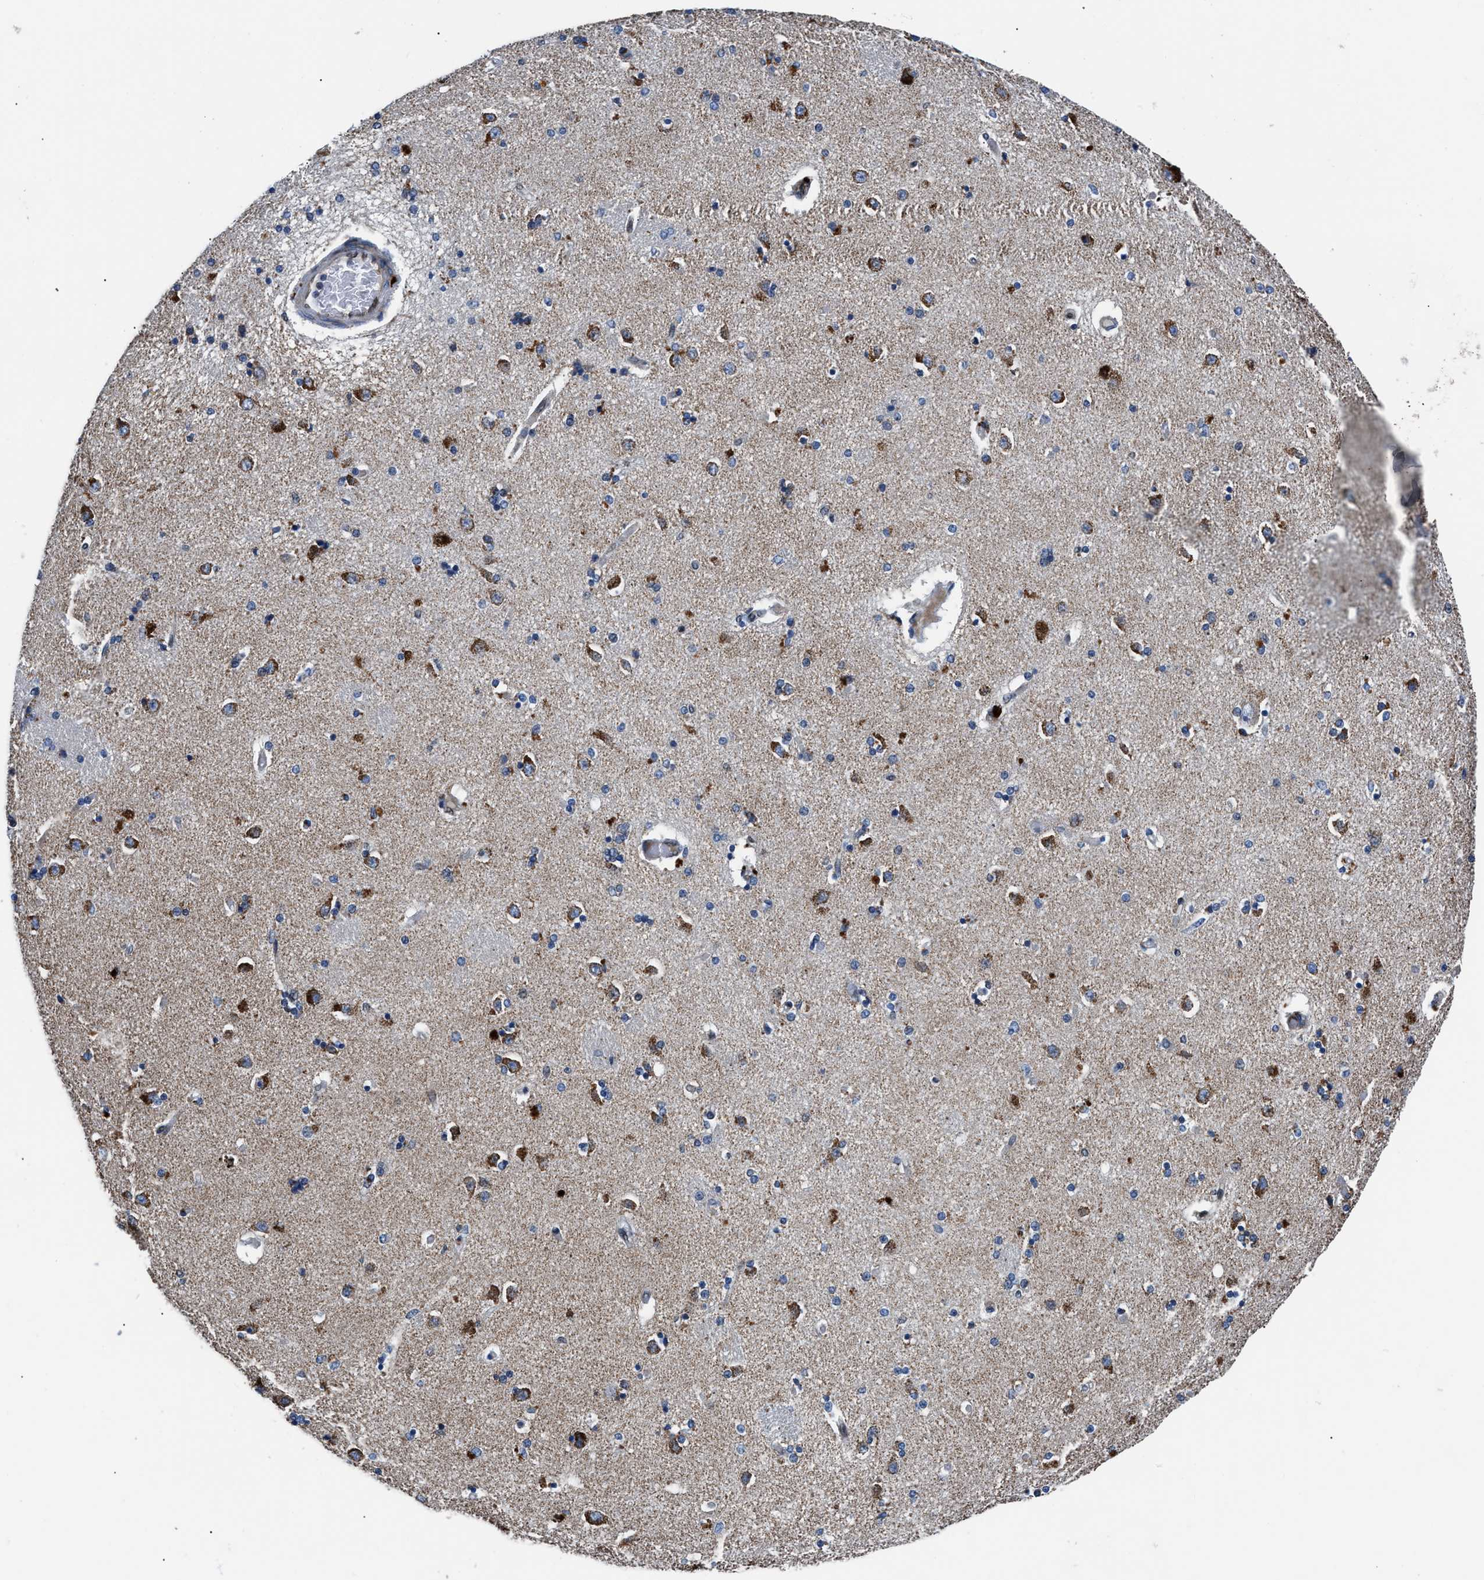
{"staining": {"intensity": "negative", "quantity": "none", "location": "none"}, "tissue": "caudate", "cell_type": "Glial cells", "image_type": "normal", "snomed": [{"axis": "morphology", "description": "Normal tissue, NOS"}, {"axis": "topography", "description": "Lateral ventricle wall"}], "caption": "IHC of benign caudate shows no positivity in glial cells. (DAB (3,3'-diaminobenzidine) immunohistochemistry, high magnification).", "gene": "LMO2", "patient": {"sex": "female", "age": 54}}